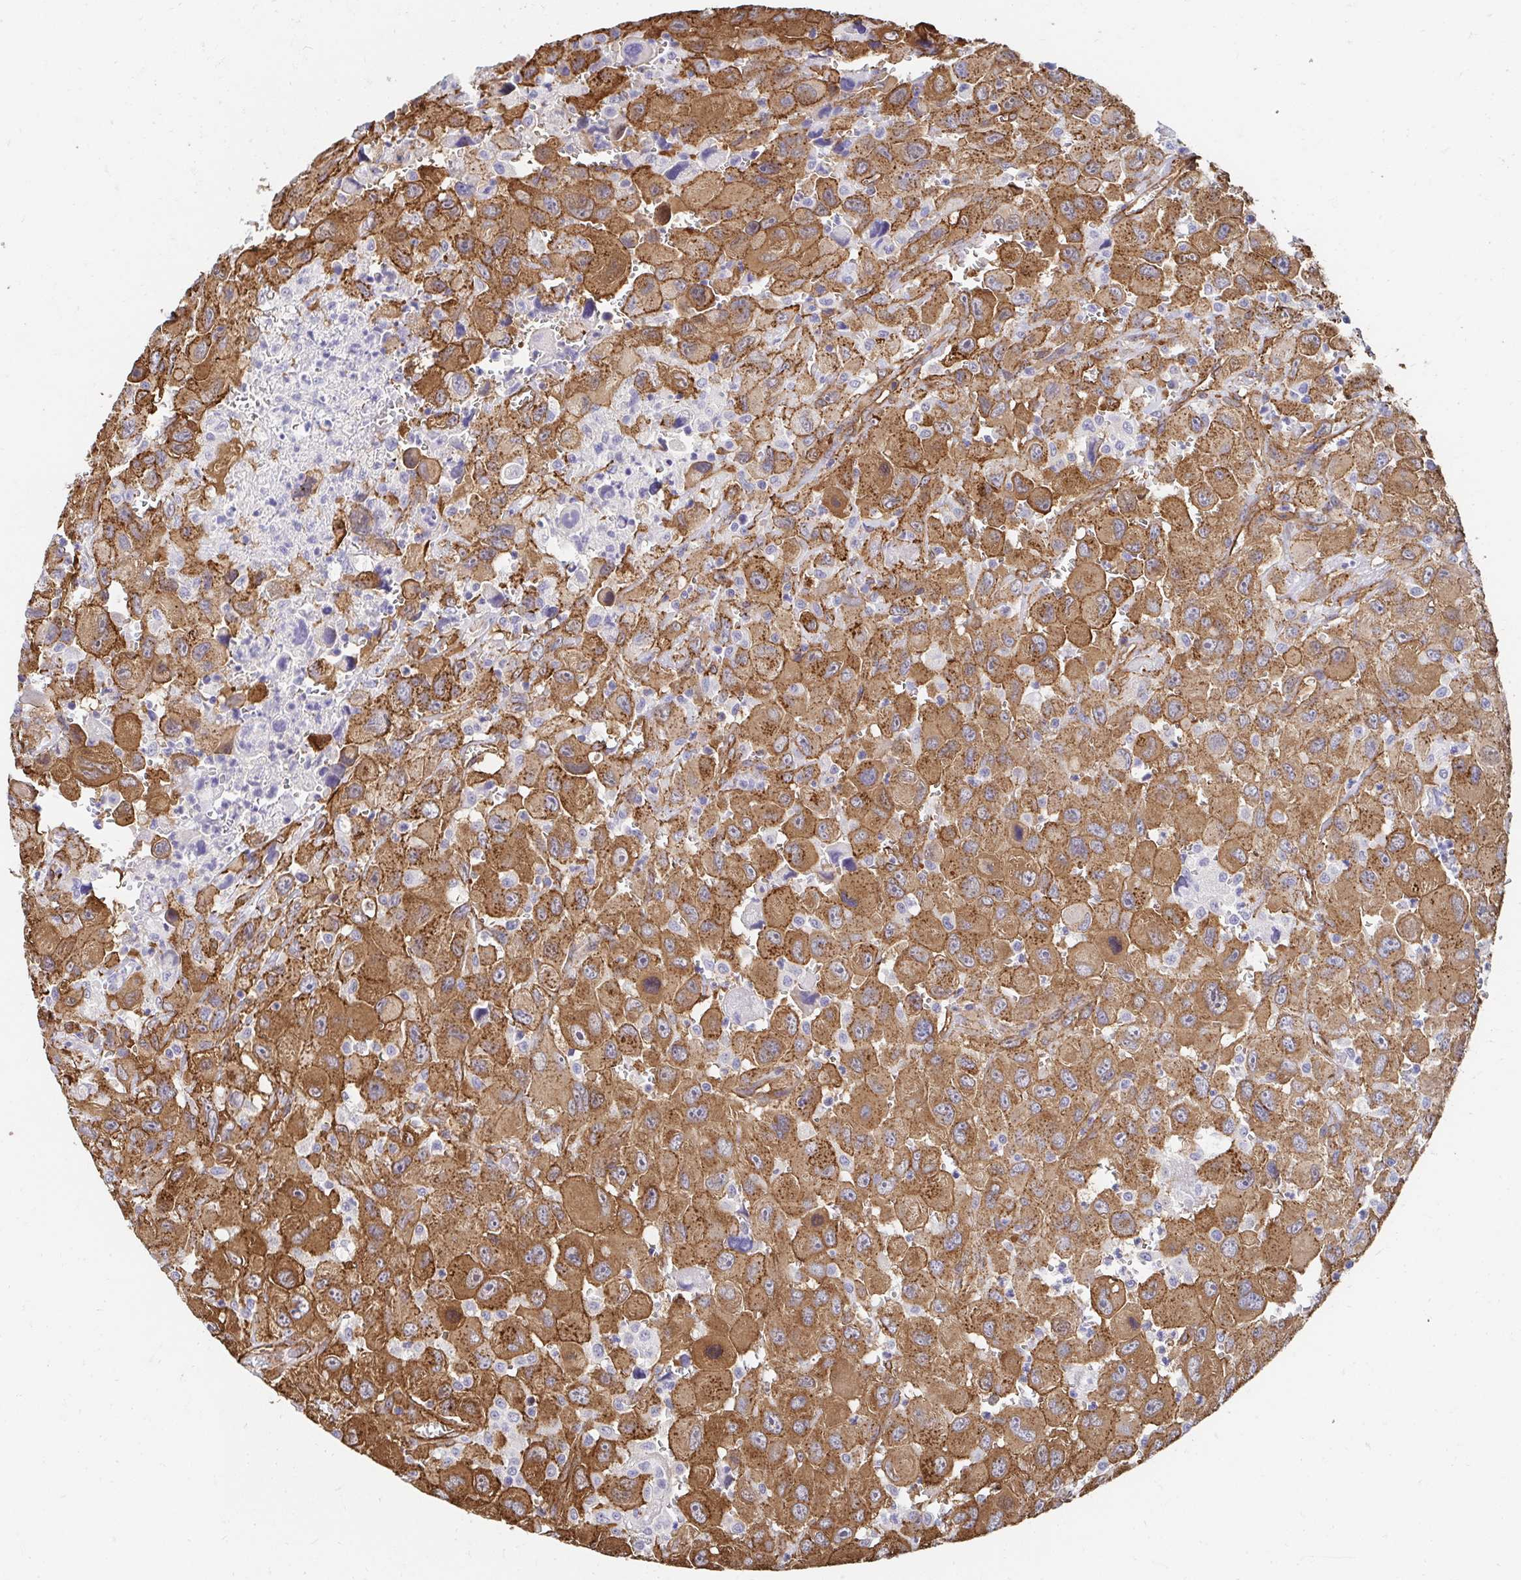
{"staining": {"intensity": "moderate", "quantity": ">75%", "location": "cytoplasmic/membranous"}, "tissue": "head and neck cancer", "cell_type": "Tumor cells", "image_type": "cancer", "snomed": [{"axis": "morphology", "description": "Squamous cell carcinoma, NOS"}, {"axis": "morphology", "description": "Squamous cell carcinoma, metastatic, NOS"}, {"axis": "topography", "description": "Oral tissue"}, {"axis": "topography", "description": "Head-Neck"}], "caption": "Tumor cells demonstrate moderate cytoplasmic/membranous positivity in approximately >75% of cells in head and neck squamous cell carcinoma. Nuclei are stained in blue.", "gene": "CTTN", "patient": {"sex": "female", "age": 85}}